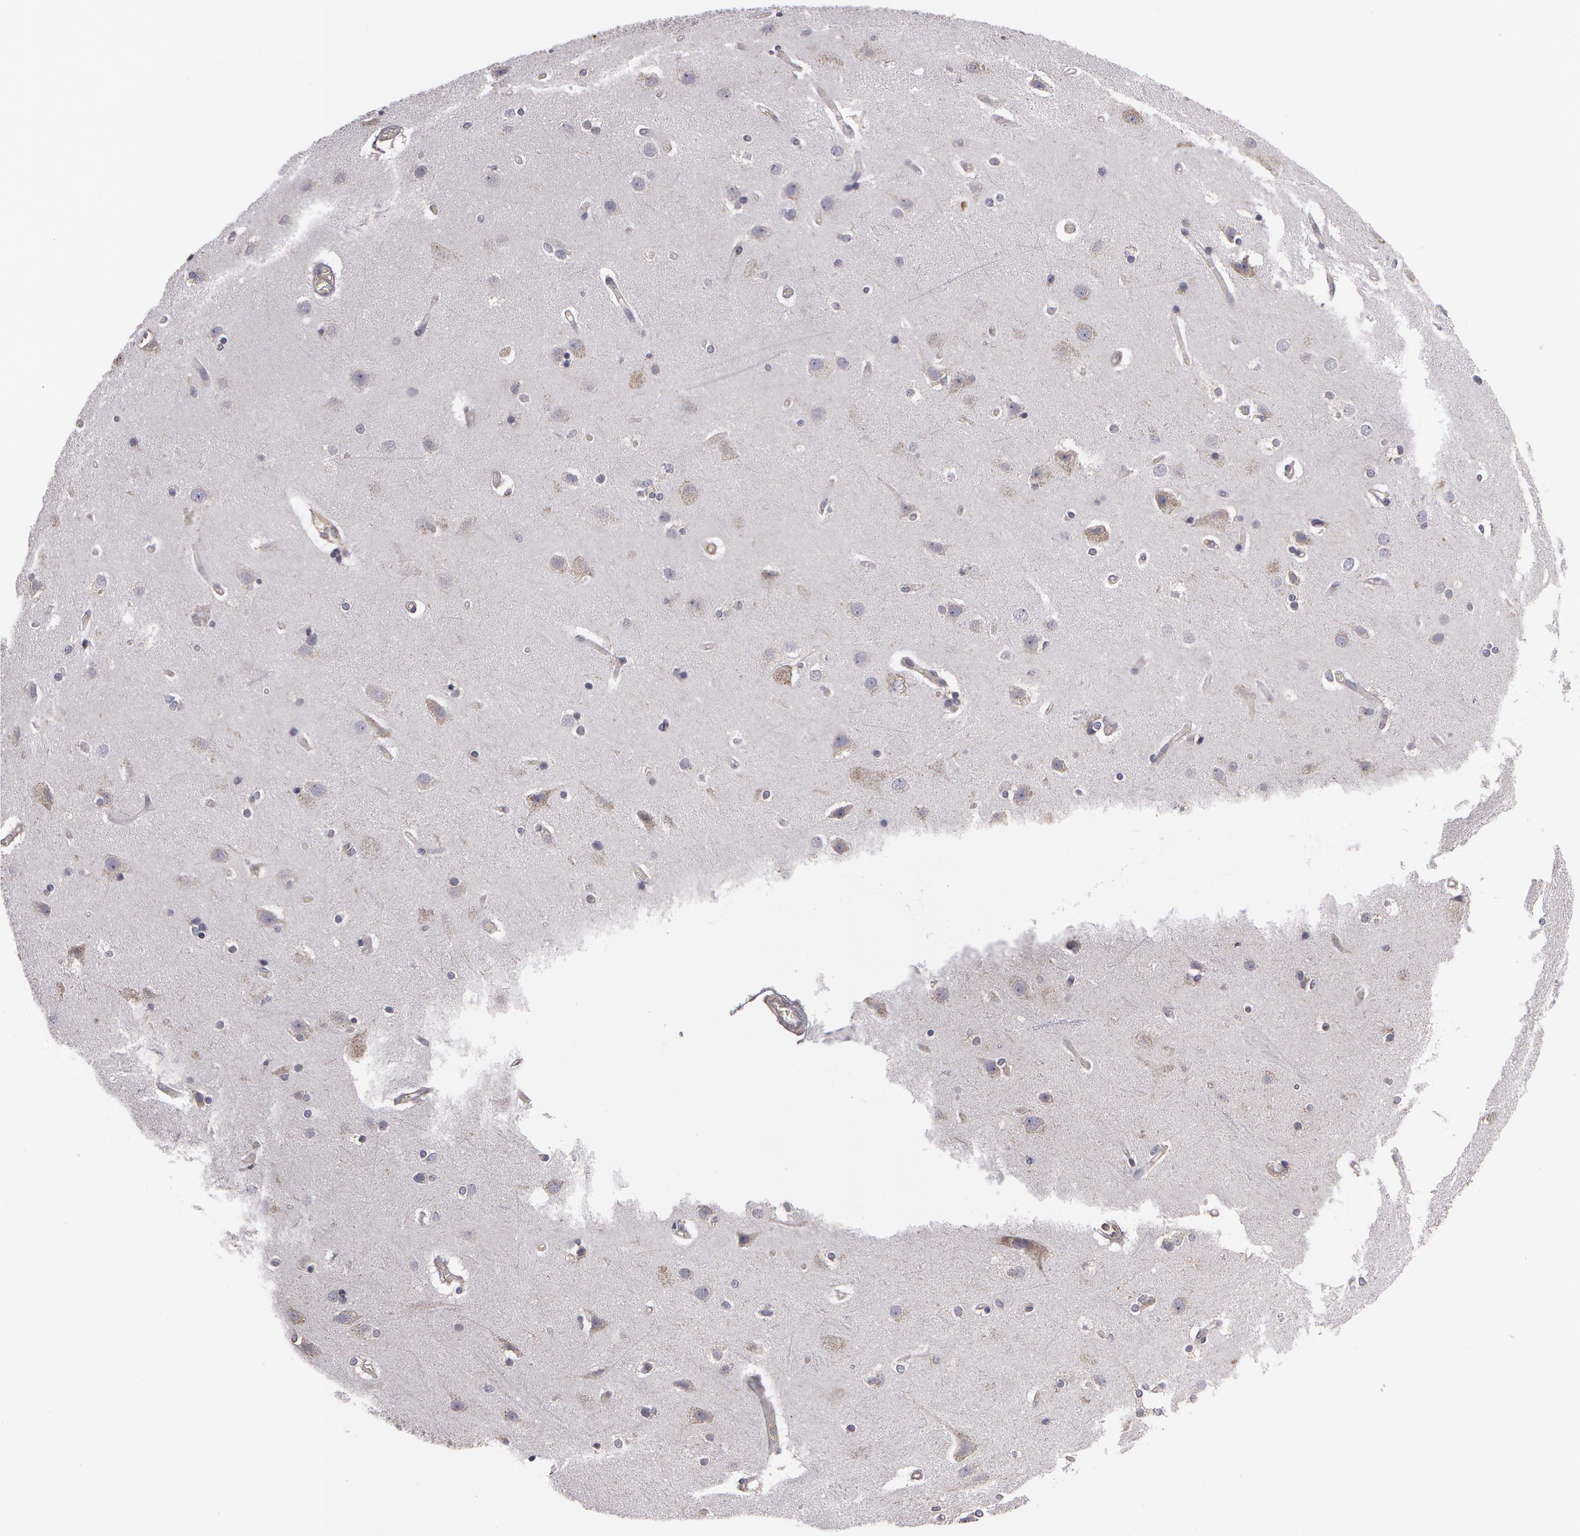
{"staining": {"intensity": "weak", "quantity": ">75%", "location": "cytoplasmic/membranous"}, "tissue": "cerebral cortex", "cell_type": "Endothelial cells", "image_type": "normal", "snomed": [{"axis": "morphology", "description": "Normal tissue, NOS"}, {"axis": "topography", "description": "Cerebral cortex"}], "caption": "Immunohistochemical staining of unremarkable human cerebral cortex displays >75% levels of weak cytoplasmic/membranous protein expression in about >75% of endothelial cells. The protein is stained brown, and the nuclei are stained in blue (DAB (3,3'-diaminobenzidine) IHC with brightfield microscopy, high magnification).", "gene": "NEK9", "patient": {"sex": "female", "age": 54}}